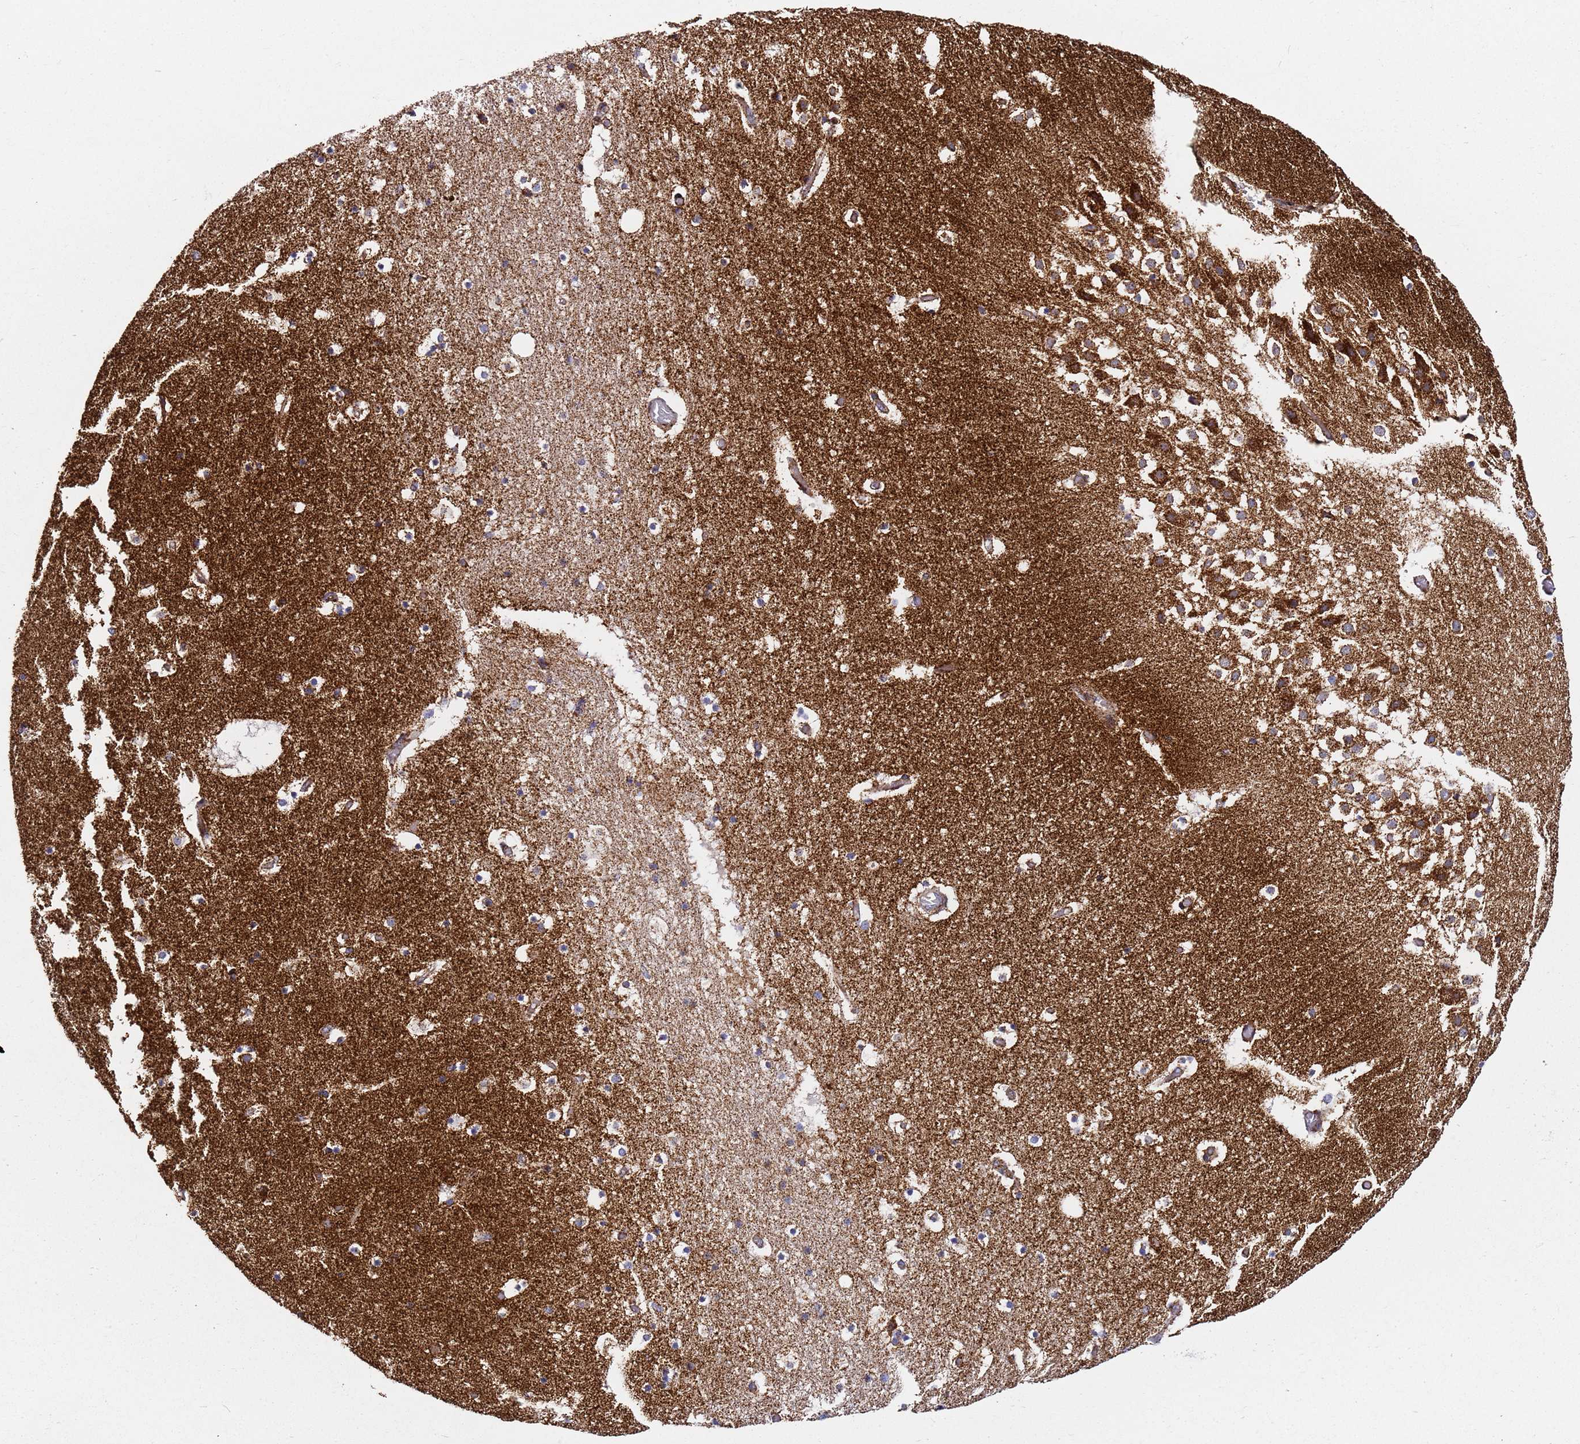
{"staining": {"intensity": "moderate", "quantity": "<25%", "location": "cytoplasmic/membranous"}, "tissue": "hippocampus", "cell_type": "Glial cells", "image_type": "normal", "snomed": [{"axis": "morphology", "description": "Normal tissue, NOS"}, {"axis": "topography", "description": "Hippocampus"}], "caption": "Protein expression analysis of benign human hippocampus reveals moderate cytoplasmic/membranous positivity in approximately <25% of glial cells. (DAB IHC, brown staining for protein, blue staining for nuclei).", "gene": "NDUFA3", "patient": {"sex": "female", "age": 52}}